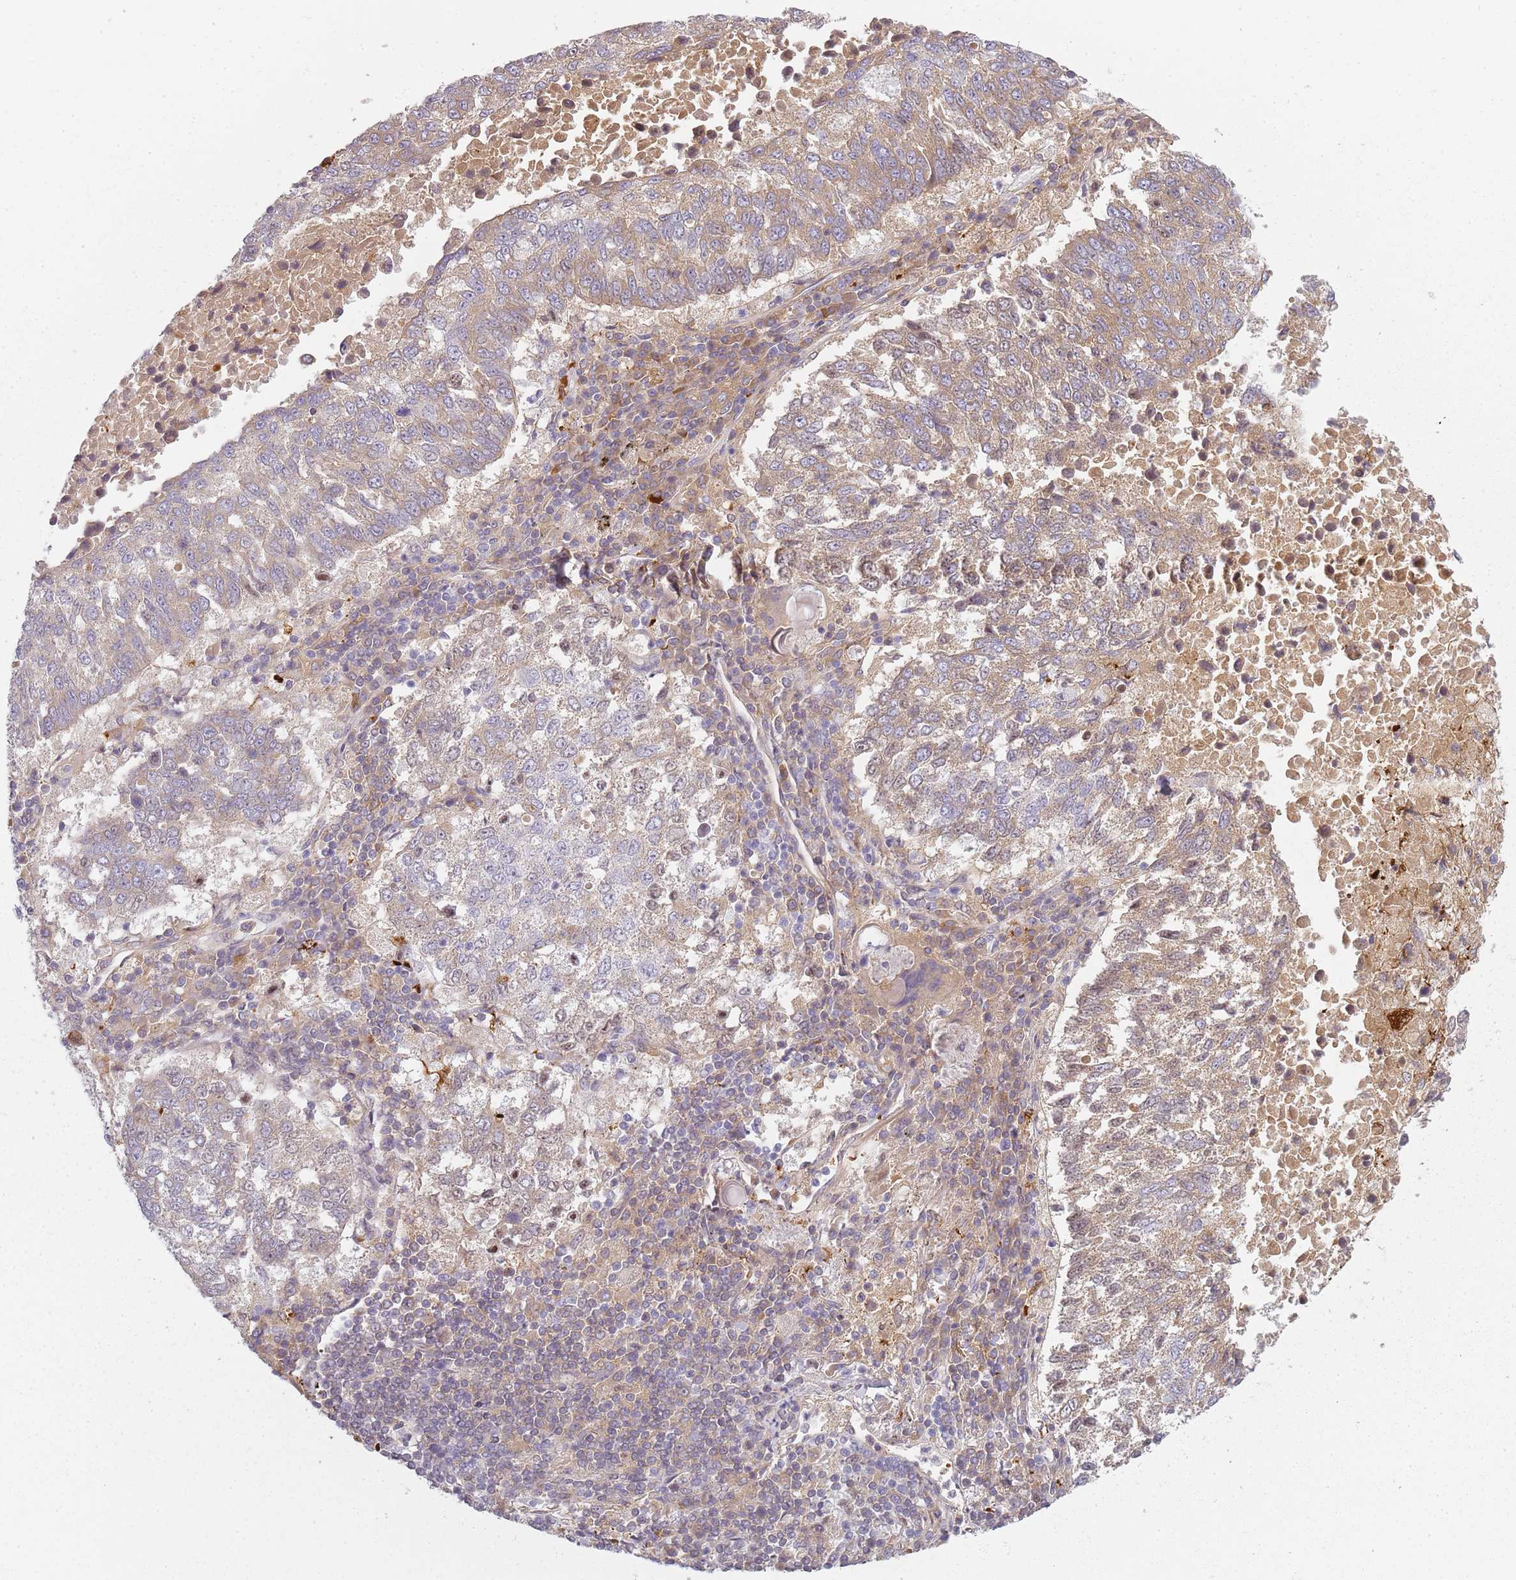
{"staining": {"intensity": "weak", "quantity": "25%-75%", "location": "cytoplasmic/membranous"}, "tissue": "lung cancer", "cell_type": "Tumor cells", "image_type": "cancer", "snomed": [{"axis": "morphology", "description": "Squamous cell carcinoma, NOS"}, {"axis": "topography", "description": "Lung"}], "caption": "This is a photomicrograph of immunohistochemistry (IHC) staining of lung squamous cell carcinoma, which shows weak staining in the cytoplasmic/membranous of tumor cells.", "gene": "CC2D2B", "patient": {"sex": "male", "age": 73}}